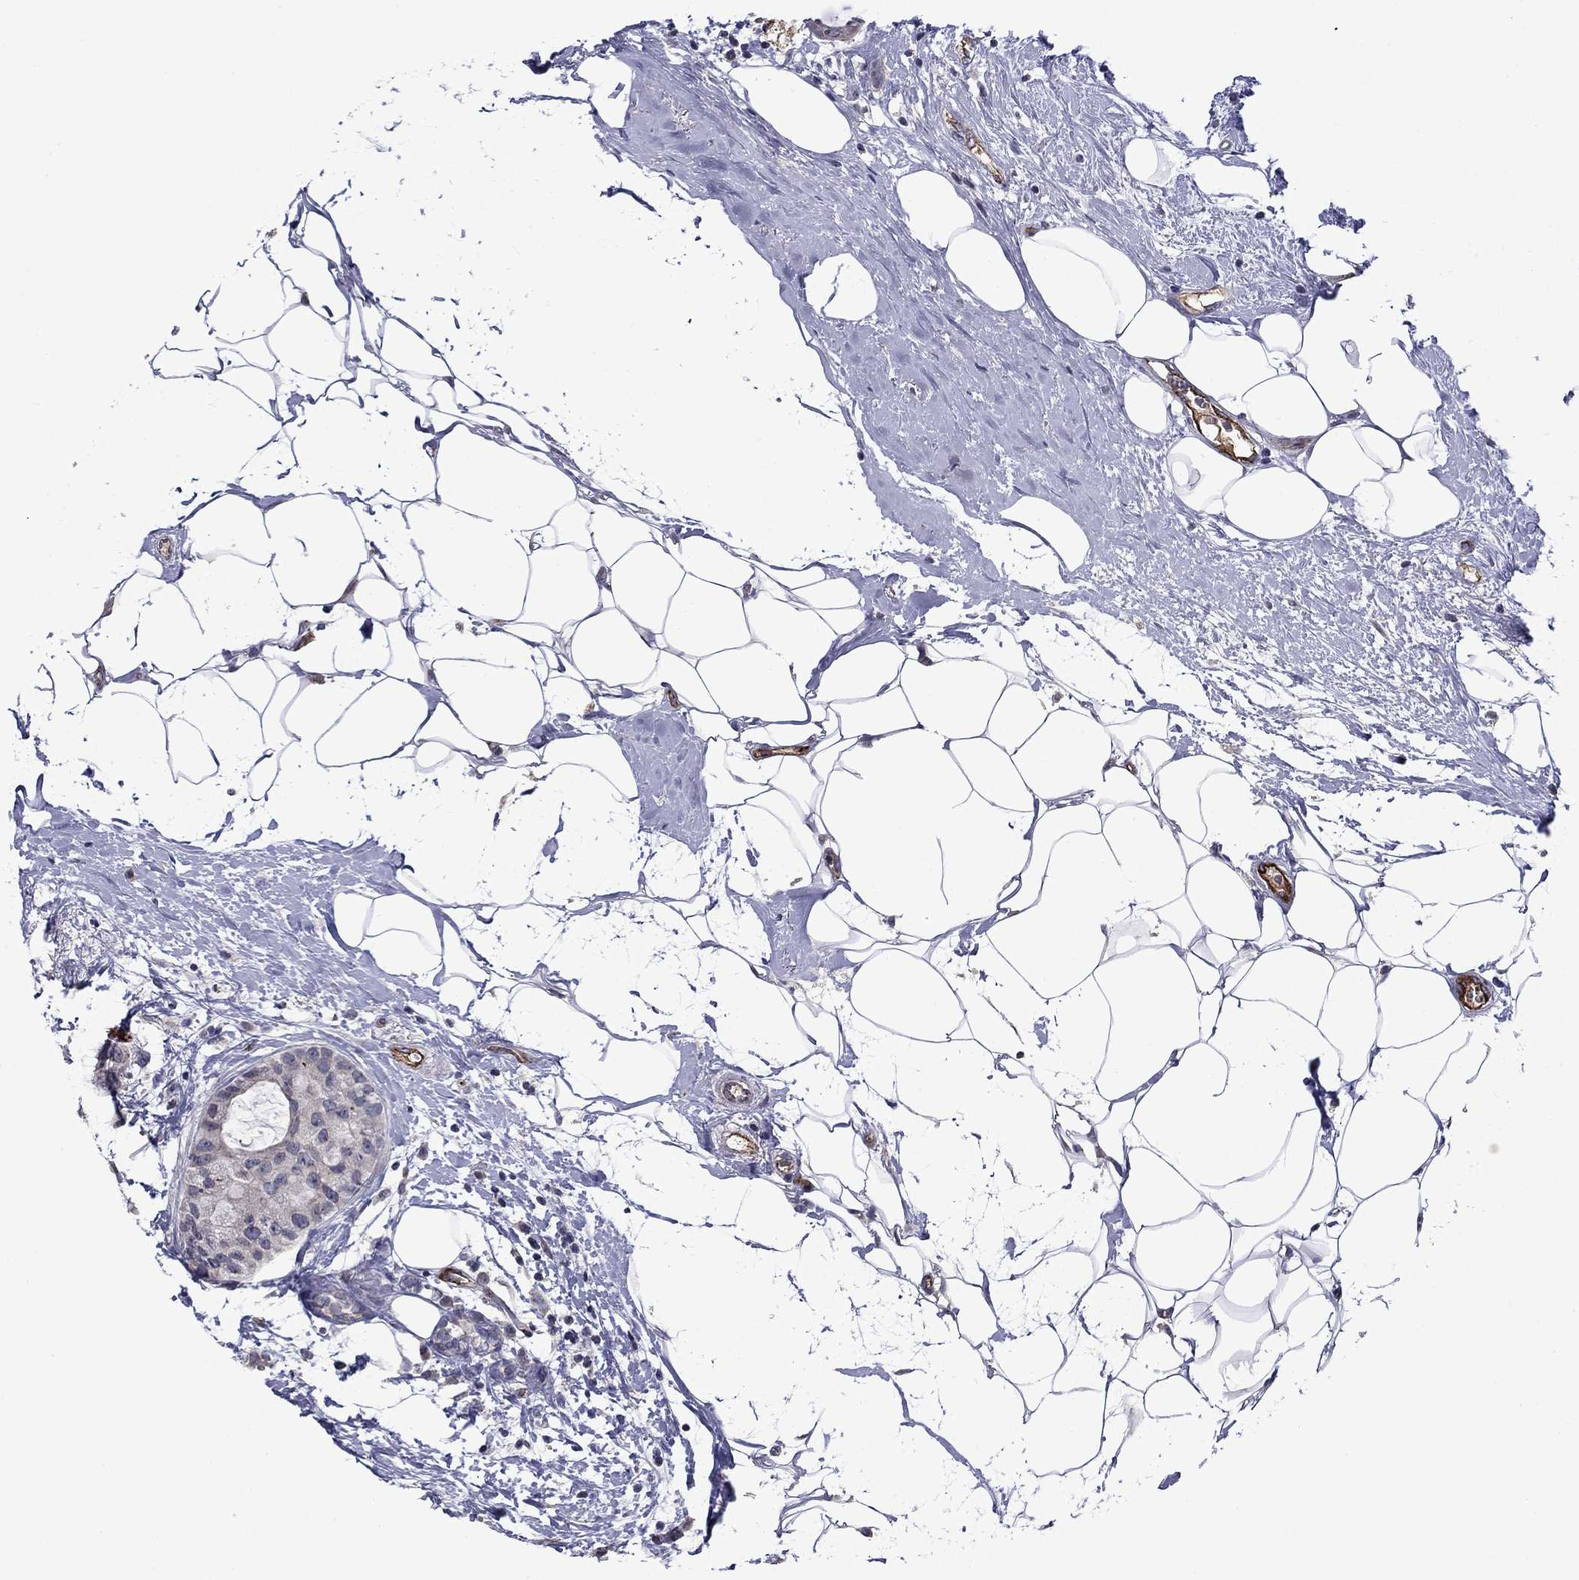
{"staining": {"intensity": "negative", "quantity": "none", "location": "none"}, "tissue": "breast cancer", "cell_type": "Tumor cells", "image_type": "cancer", "snomed": [{"axis": "morphology", "description": "Duct carcinoma"}, {"axis": "topography", "description": "Breast"}], "caption": "High magnification brightfield microscopy of breast cancer stained with DAB (brown) and counterstained with hematoxylin (blue): tumor cells show no significant positivity.", "gene": "SLITRK1", "patient": {"sex": "female", "age": 45}}